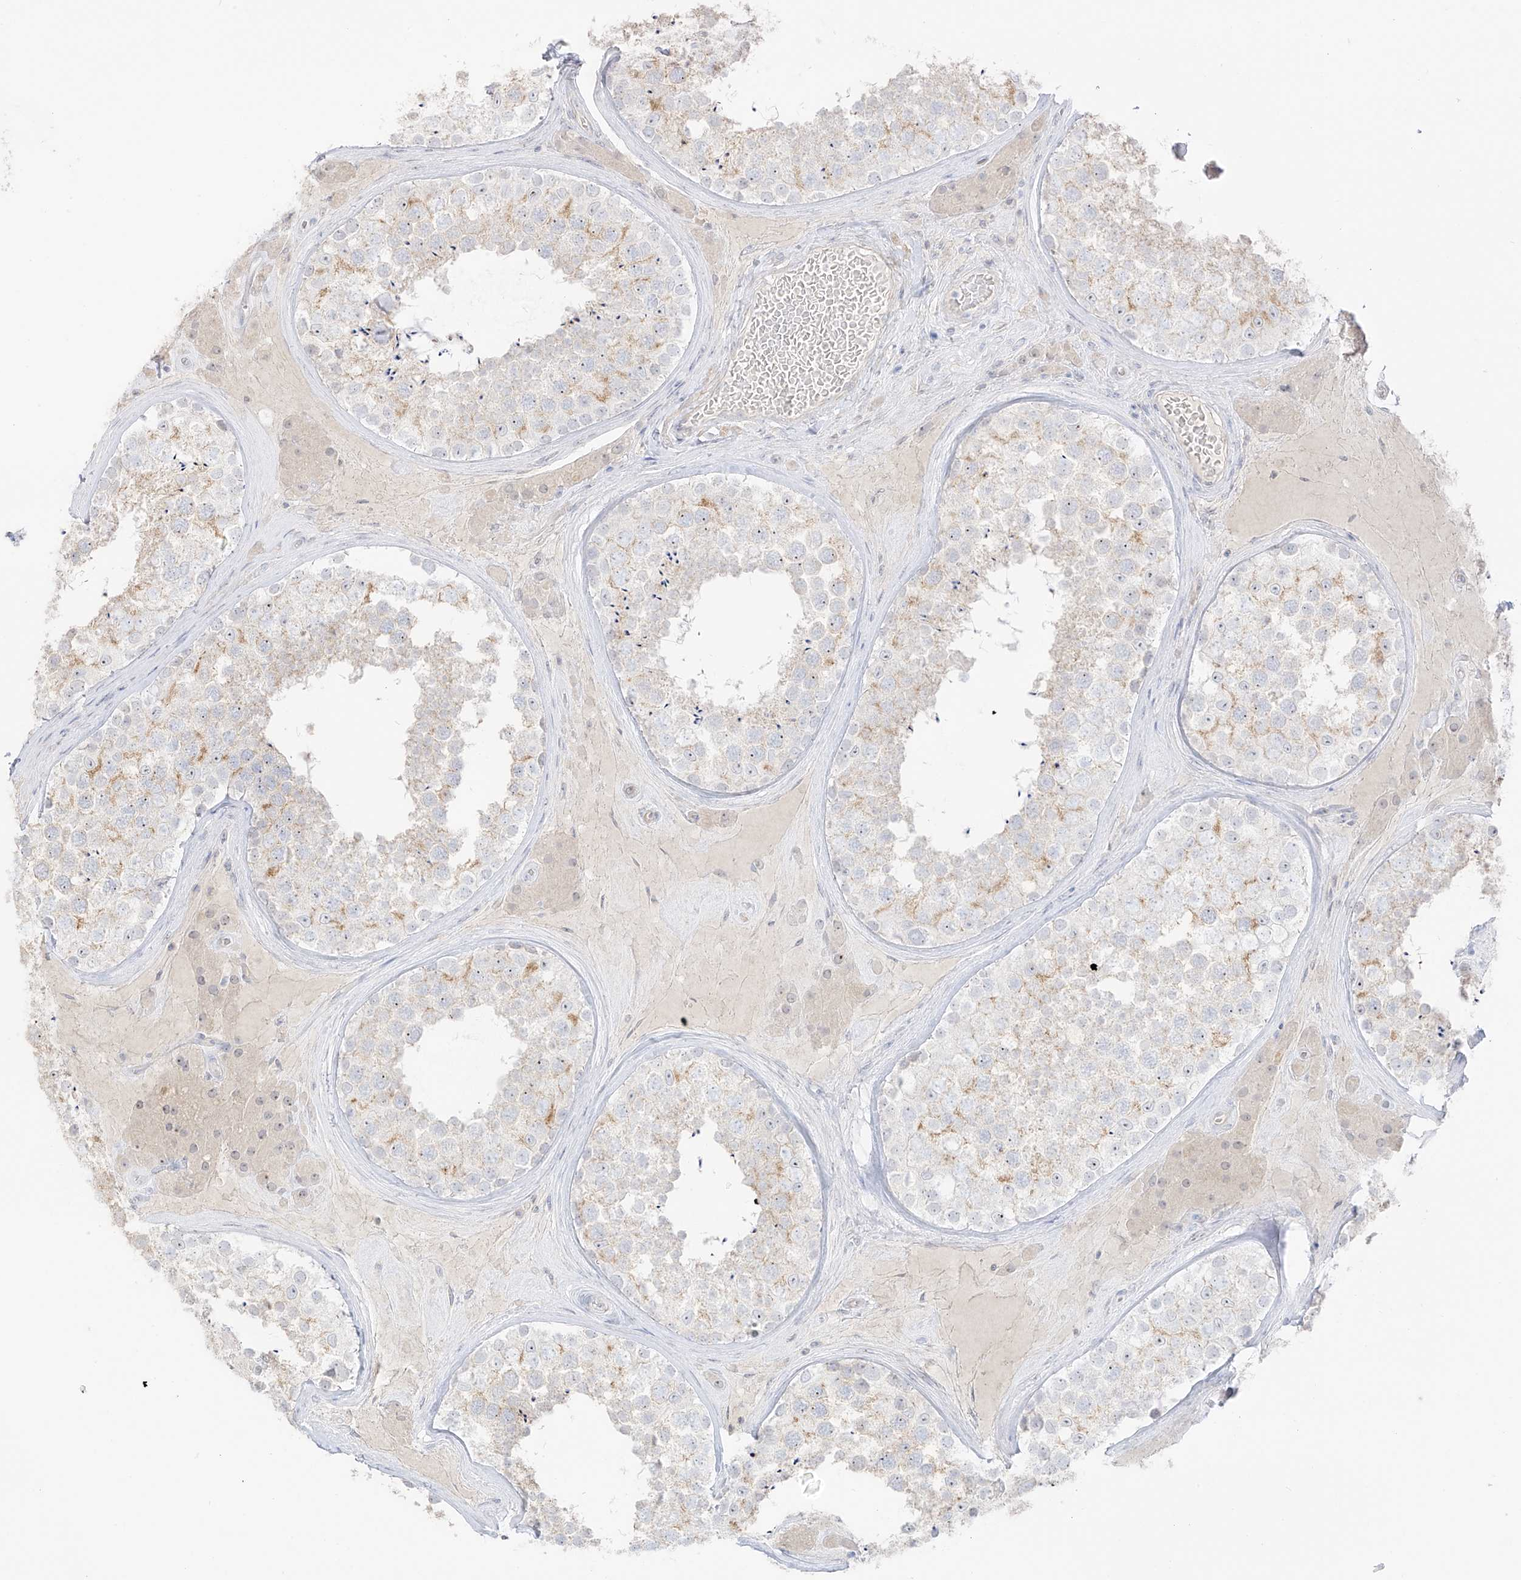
{"staining": {"intensity": "moderate", "quantity": "<25%", "location": "cytoplasmic/membranous"}, "tissue": "testis", "cell_type": "Cells in seminiferous ducts", "image_type": "normal", "snomed": [{"axis": "morphology", "description": "Normal tissue, NOS"}, {"axis": "topography", "description": "Testis"}], "caption": "Cells in seminiferous ducts demonstrate low levels of moderate cytoplasmic/membranous expression in about <25% of cells in unremarkable testis. (Brightfield microscopy of DAB IHC at high magnification).", "gene": "C11orf87", "patient": {"sex": "male", "age": 46}}